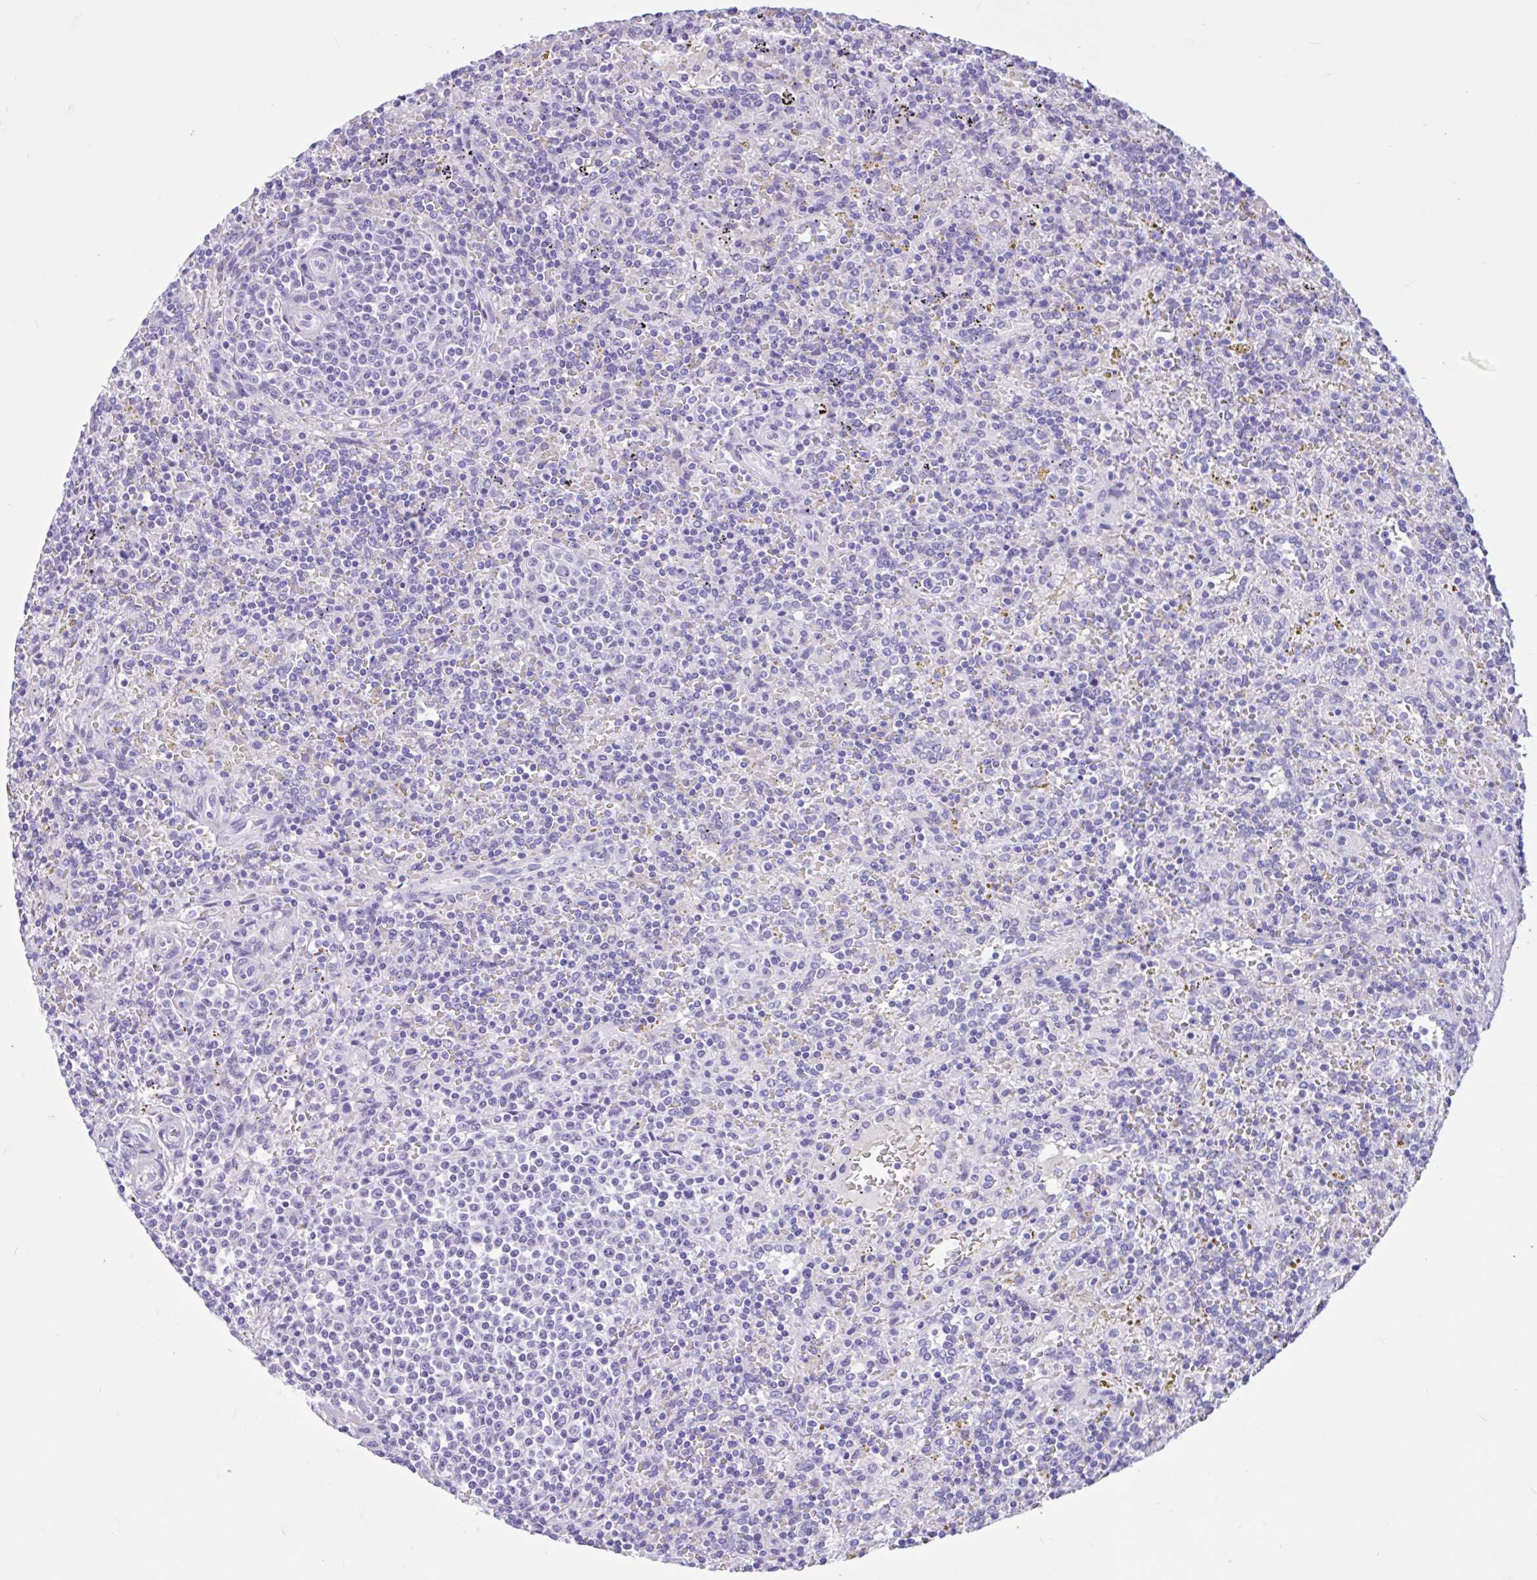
{"staining": {"intensity": "negative", "quantity": "none", "location": "none"}, "tissue": "lymphoma", "cell_type": "Tumor cells", "image_type": "cancer", "snomed": [{"axis": "morphology", "description": "Malignant lymphoma, non-Hodgkin's type, Low grade"}, {"axis": "topography", "description": "Spleen"}], "caption": "This is an immunohistochemistry image of low-grade malignant lymphoma, non-Hodgkin's type. There is no expression in tumor cells.", "gene": "ZNF319", "patient": {"sex": "male", "age": 67}}